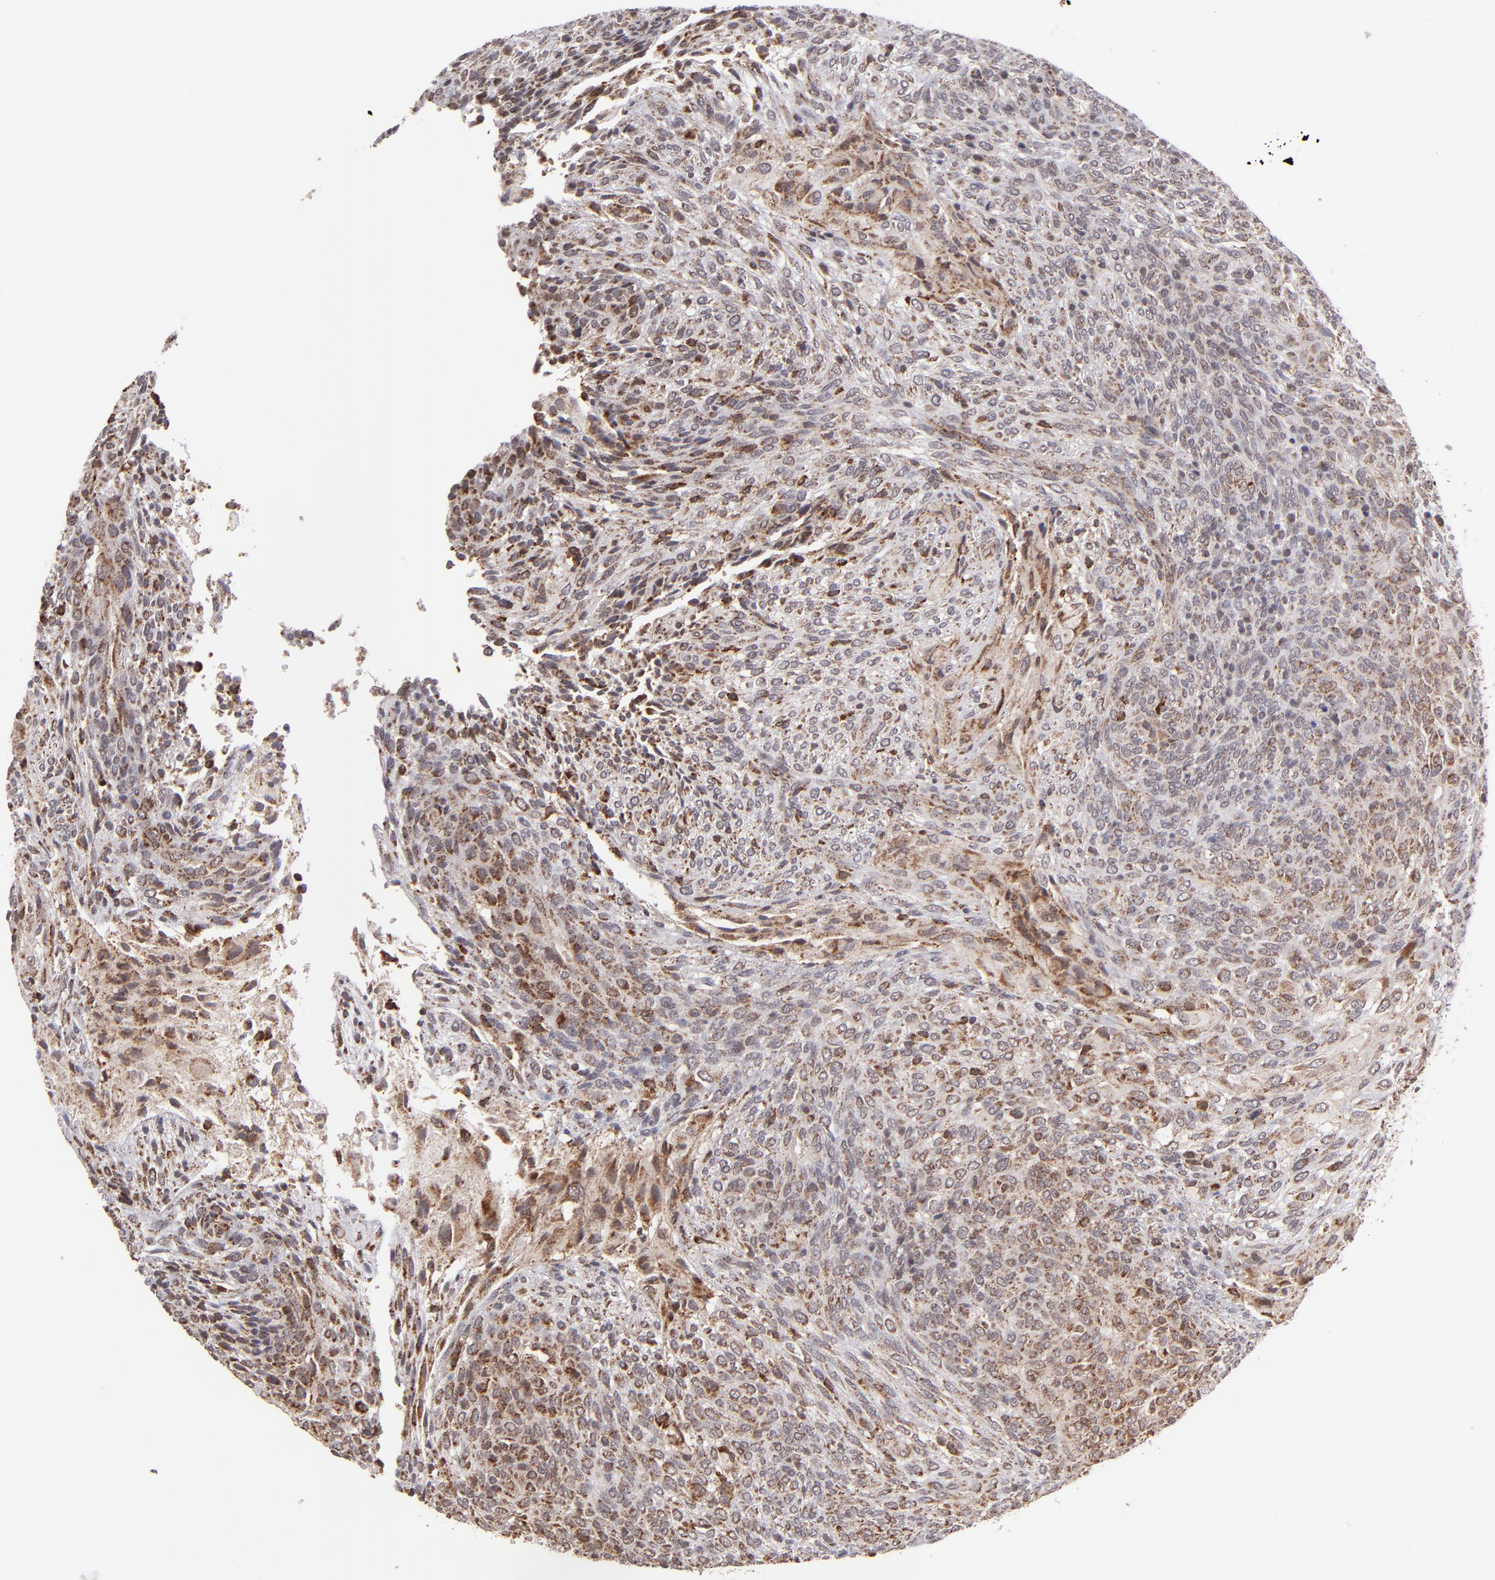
{"staining": {"intensity": "moderate", "quantity": "<25%", "location": "cytoplasmic/membranous"}, "tissue": "glioma", "cell_type": "Tumor cells", "image_type": "cancer", "snomed": [{"axis": "morphology", "description": "Glioma, malignant, High grade"}, {"axis": "topography", "description": "Cerebral cortex"}], "caption": "A micrograph of glioma stained for a protein reveals moderate cytoplasmic/membranous brown staining in tumor cells.", "gene": "SLC15A1", "patient": {"sex": "female", "age": 55}}